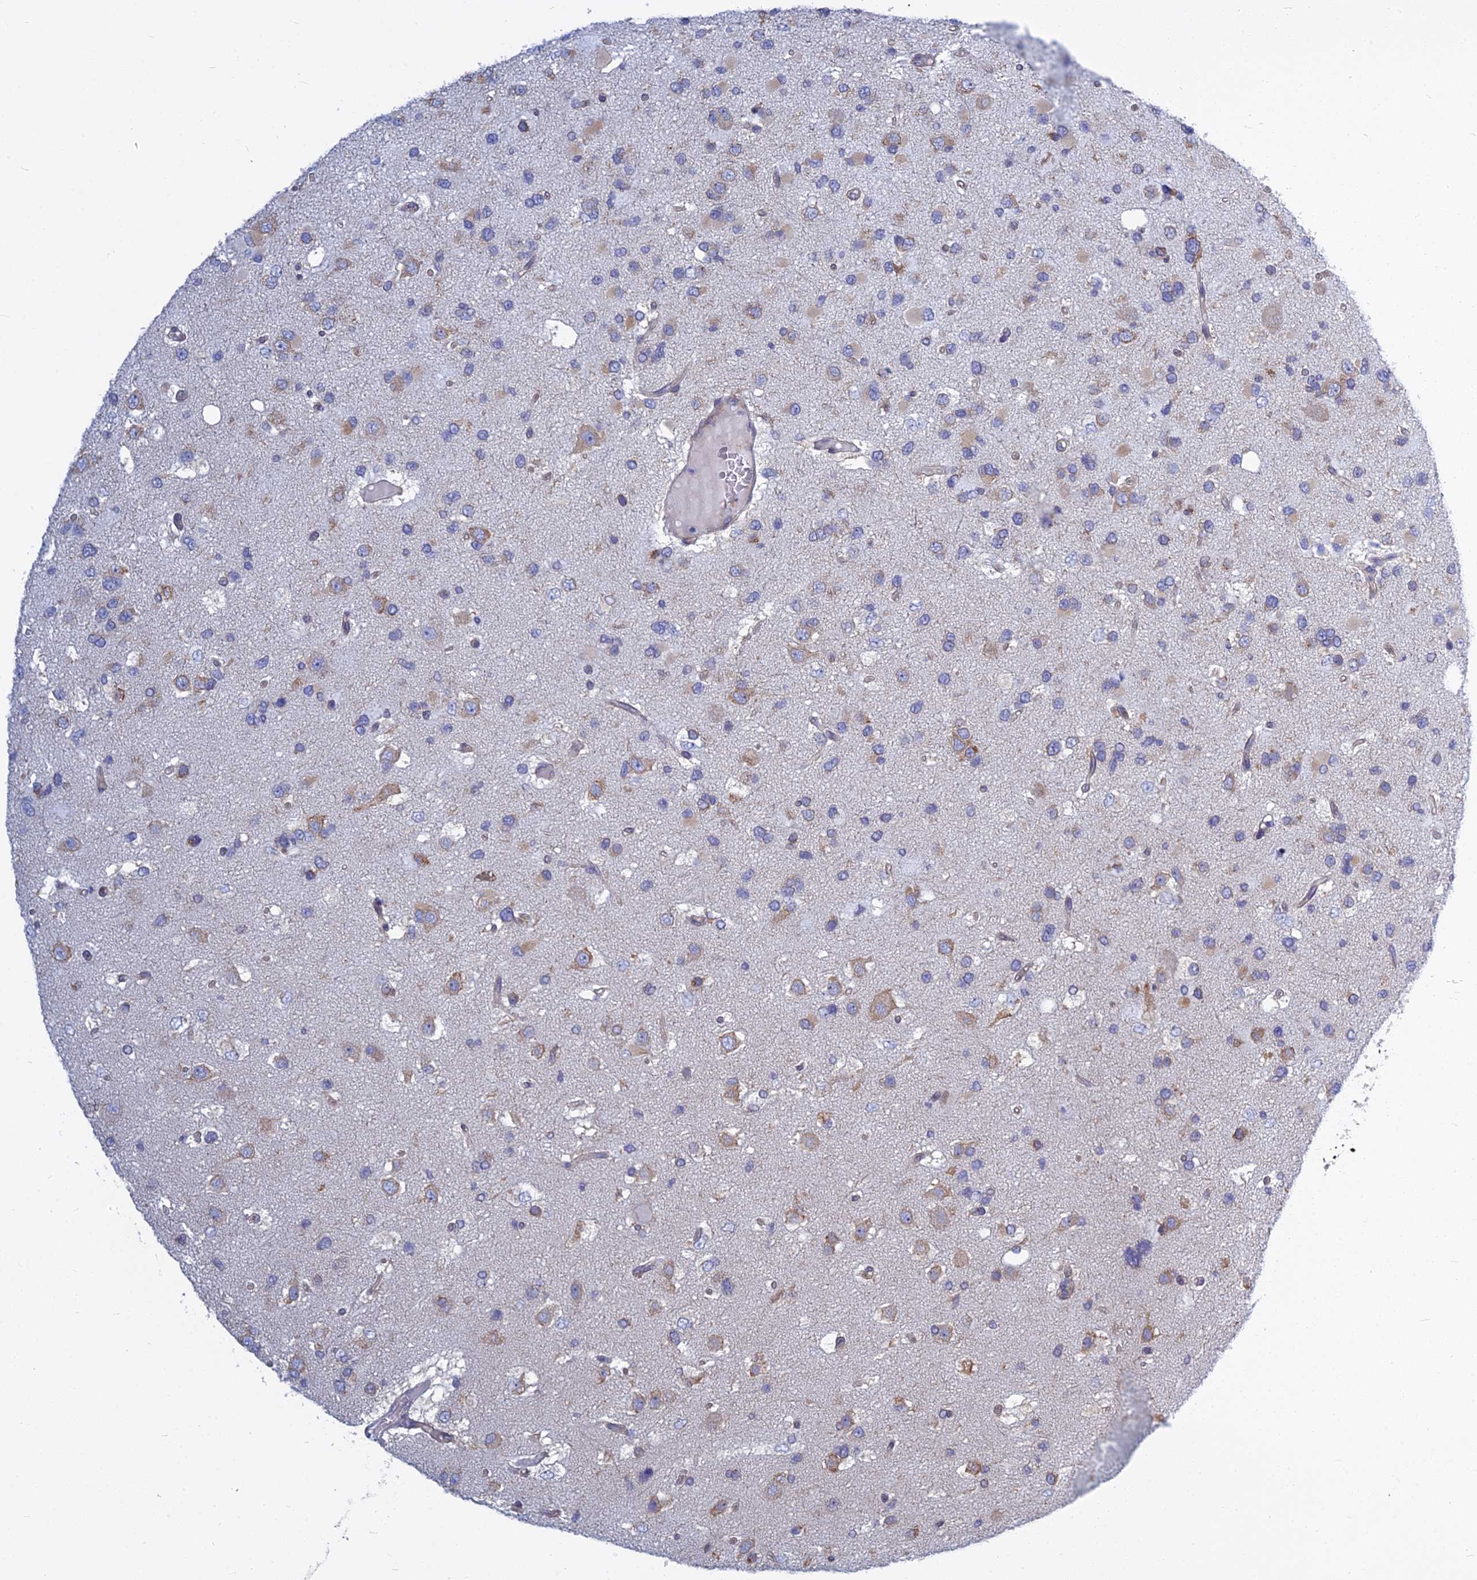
{"staining": {"intensity": "moderate", "quantity": "<25%", "location": "cytoplasmic/membranous"}, "tissue": "glioma", "cell_type": "Tumor cells", "image_type": "cancer", "snomed": [{"axis": "morphology", "description": "Glioma, malignant, High grade"}, {"axis": "topography", "description": "Brain"}], "caption": "This image shows immunohistochemistry (IHC) staining of glioma, with low moderate cytoplasmic/membranous expression in approximately <25% of tumor cells.", "gene": "KIAA1143", "patient": {"sex": "male", "age": 53}}